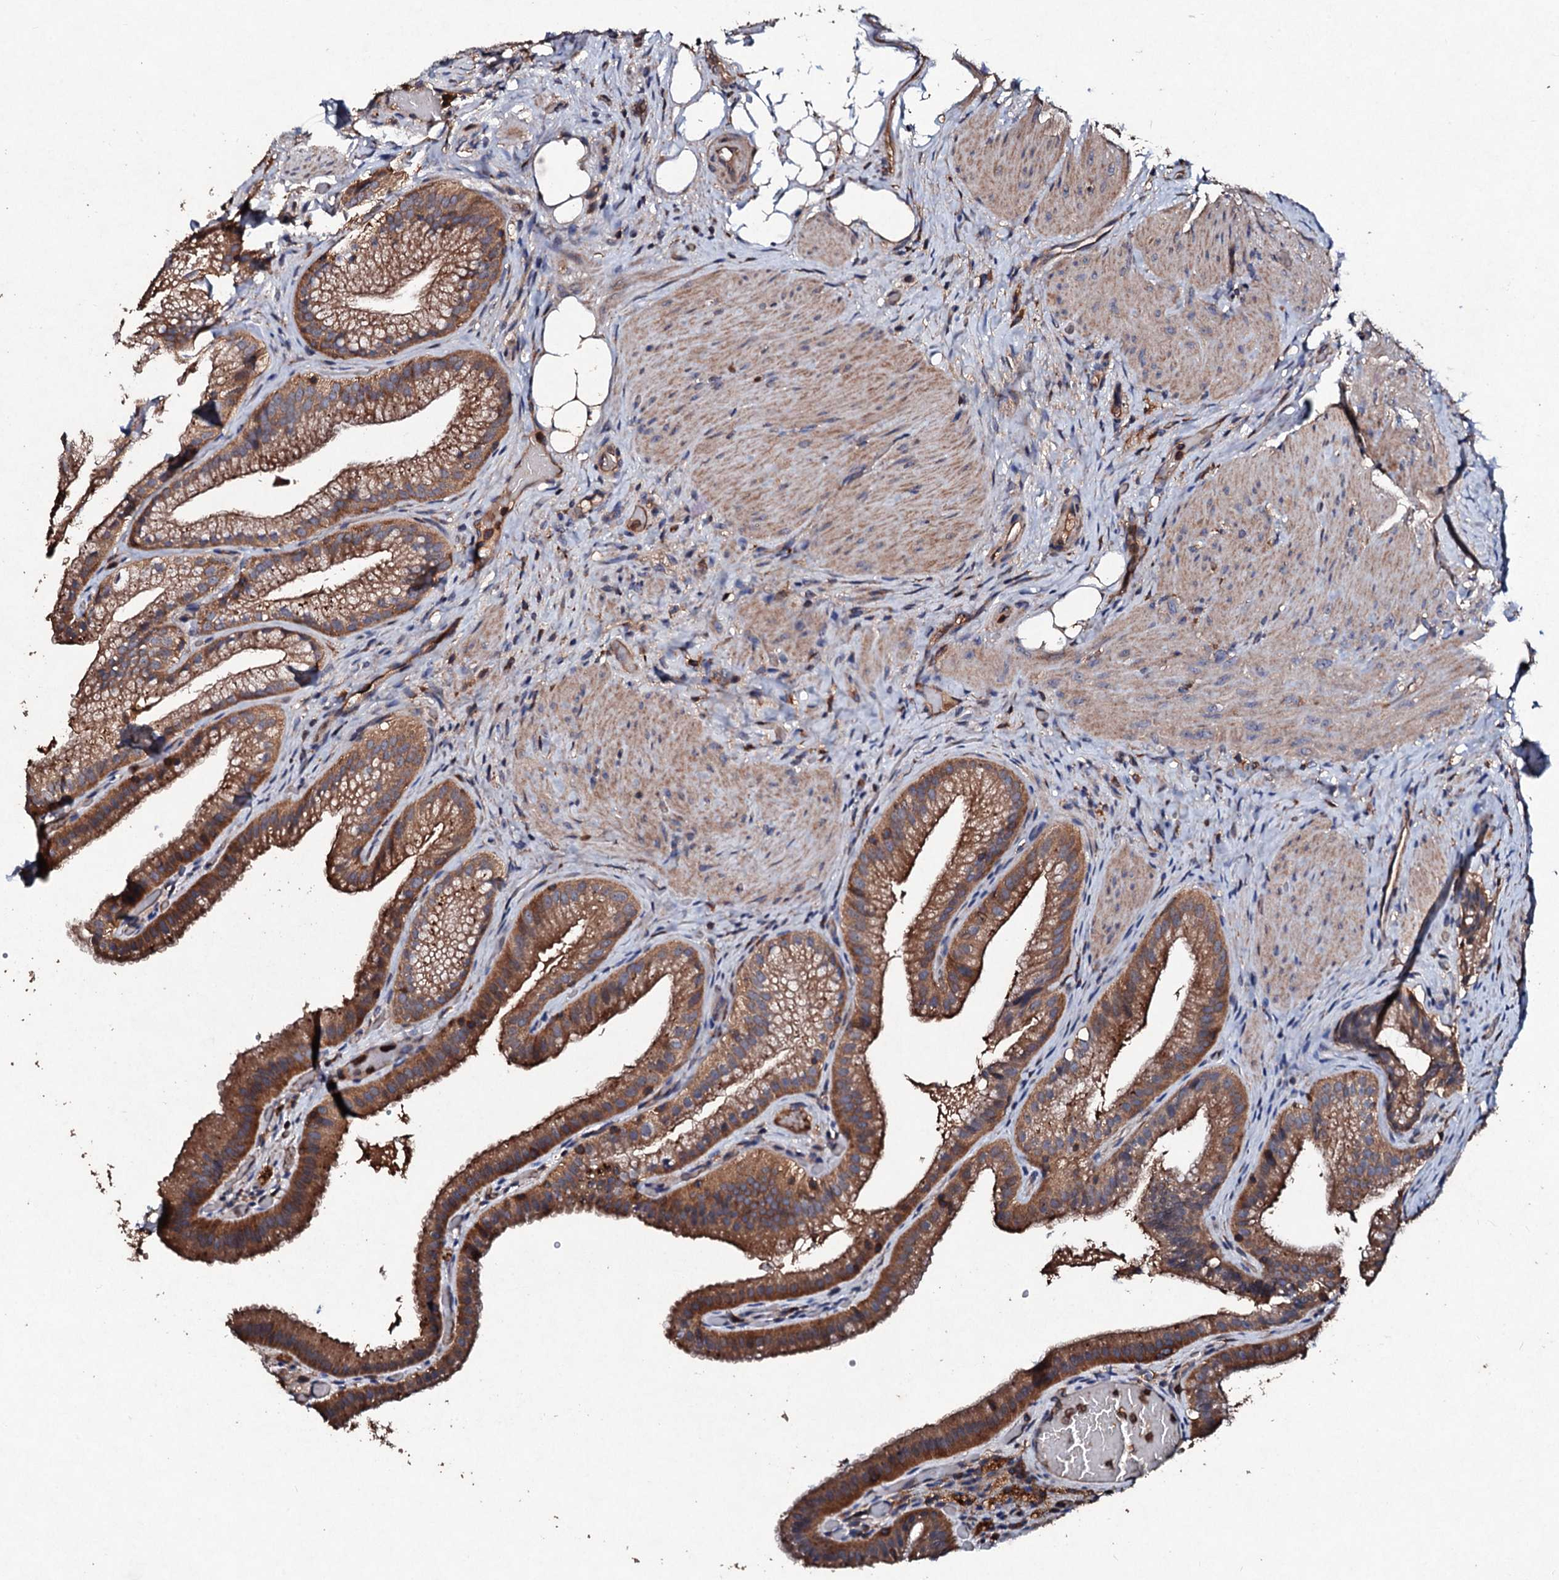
{"staining": {"intensity": "strong", "quantity": ">75%", "location": "cytoplasmic/membranous"}, "tissue": "gallbladder", "cell_type": "Glandular cells", "image_type": "normal", "snomed": [{"axis": "morphology", "description": "Normal tissue, NOS"}, {"axis": "morphology", "description": "Inflammation, NOS"}, {"axis": "topography", "description": "Gallbladder"}], "caption": "Protein expression by immunohistochemistry displays strong cytoplasmic/membranous expression in approximately >75% of glandular cells in normal gallbladder.", "gene": "KERA", "patient": {"sex": "male", "age": 51}}